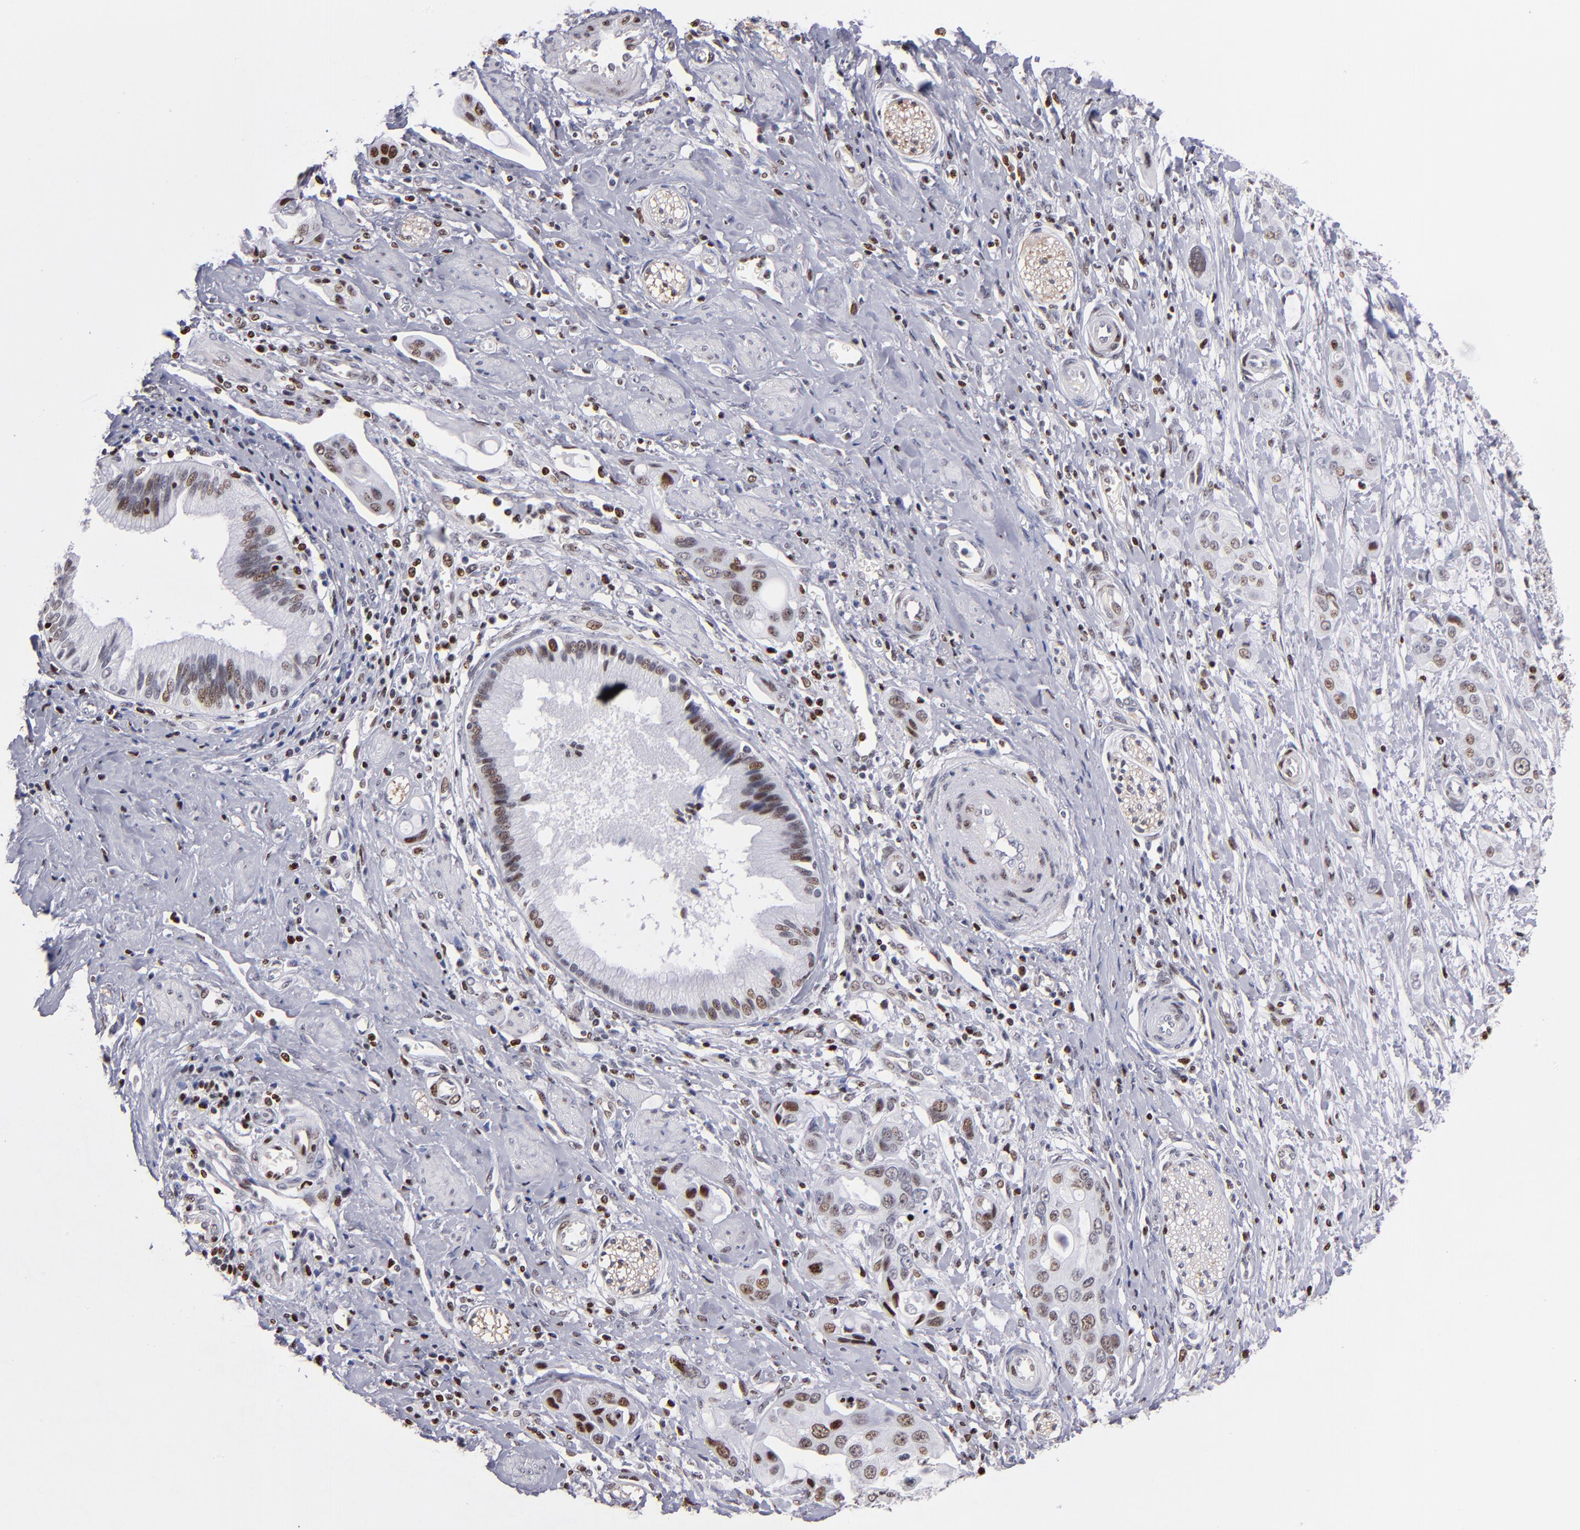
{"staining": {"intensity": "moderate", "quantity": "25%-75%", "location": "nuclear"}, "tissue": "pancreatic cancer", "cell_type": "Tumor cells", "image_type": "cancer", "snomed": [{"axis": "morphology", "description": "Adenocarcinoma, NOS"}, {"axis": "topography", "description": "Pancreas"}], "caption": "Approximately 25%-75% of tumor cells in pancreatic cancer (adenocarcinoma) display moderate nuclear protein positivity as visualized by brown immunohistochemical staining.", "gene": "POLA1", "patient": {"sex": "female", "age": 60}}